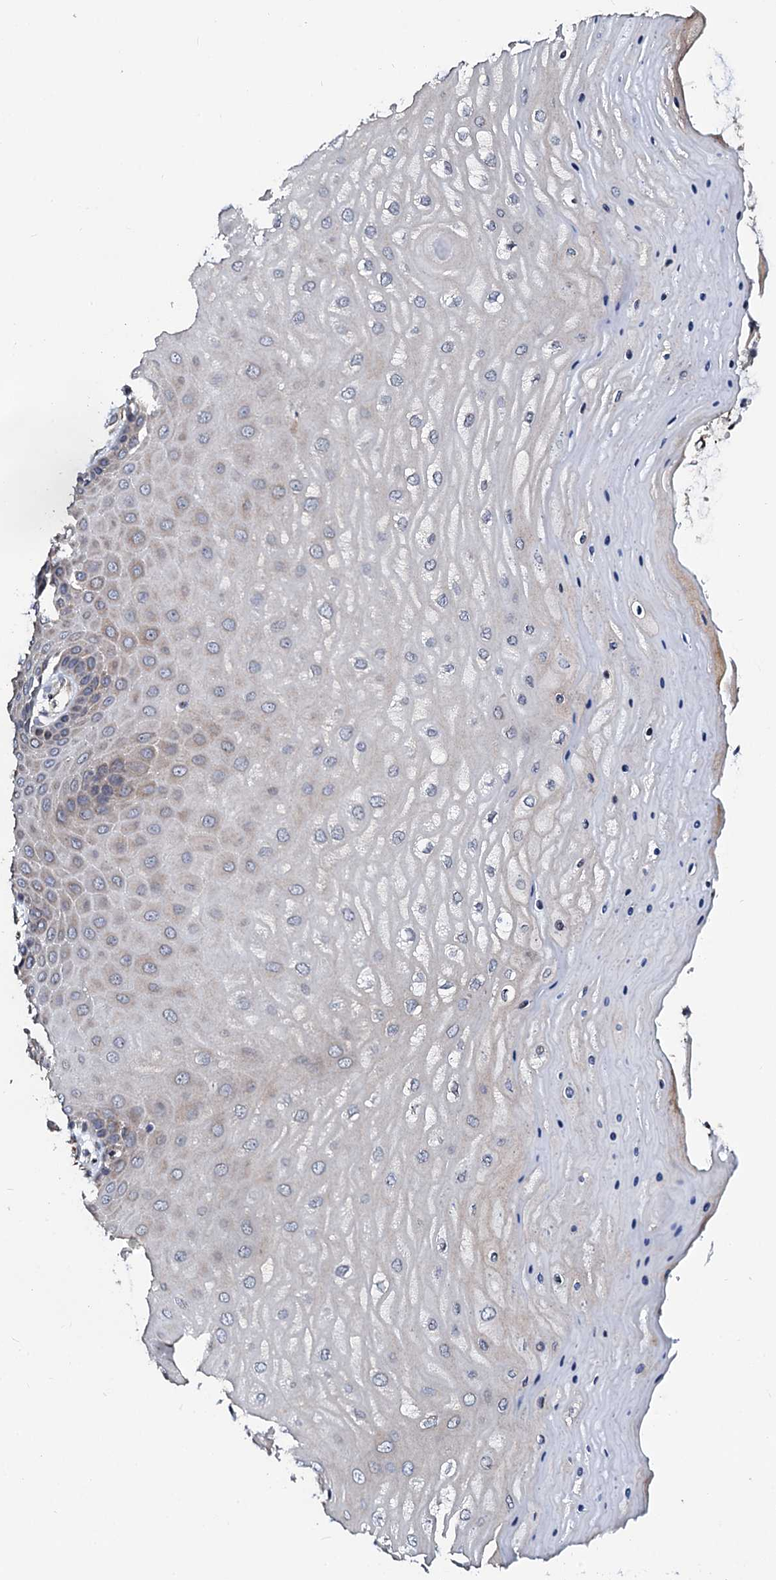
{"staining": {"intensity": "strong", "quantity": ">75%", "location": "cytoplasmic/membranous"}, "tissue": "cervix", "cell_type": "Glandular cells", "image_type": "normal", "snomed": [{"axis": "morphology", "description": "Normal tissue, NOS"}, {"axis": "topography", "description": "Cervix"}], "caption": "Immunohistochemical staining of unremarkable human cervix demonstrates strong cytoplasmic/membranous protein staining in about >75% of glandular cells.", "gene": "TMCO3", "patient": {"sex": "female", "age": 55}}